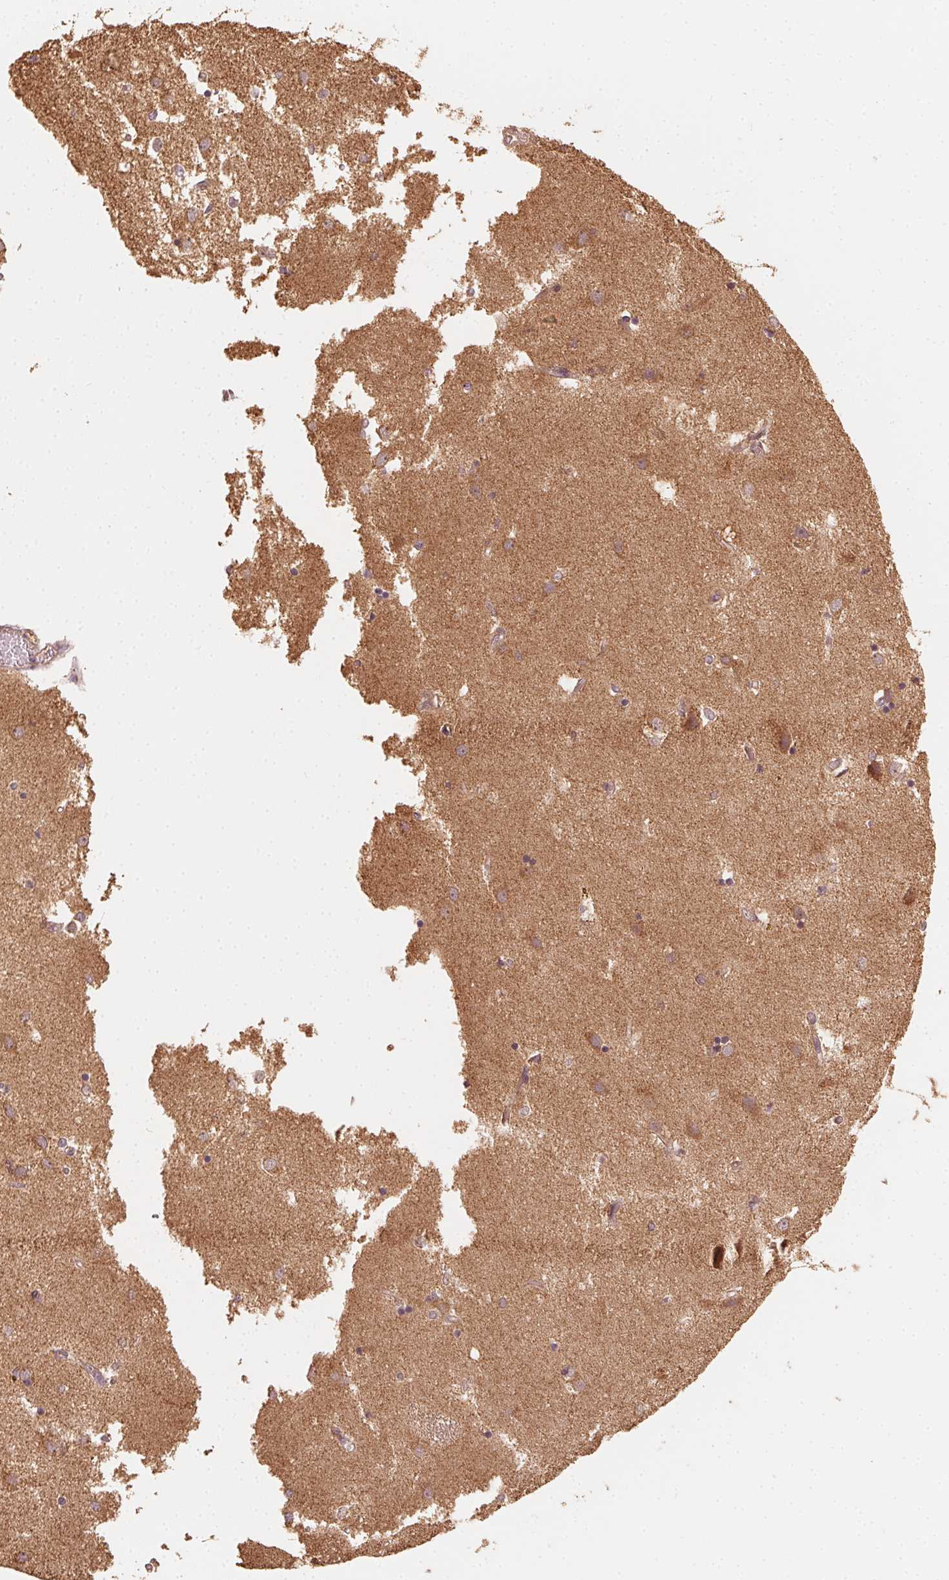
{"staining": {"intensity": "negative", "quantity": "none", "location": "none"}, "tissue": "caudate", "cell_type": "Glial cells", "image_type": "normal", "snomed": [{"axis": "morphology", "description": "Normal tissue, NOS"}, {"axis": "topography", "description": "Lateral ventricle wall"}], "caption": "A histopathology image of human caudate is negative for staining in glial cells. (Stains: DAB (3,3'-diaminobenzidine) immunohistochemistry with hematoxylin counter stain, Microscopy: brightfield microscopy at high magnification).", "gene": "WBP2", "patient": {"sex": "male", "age": 54}}